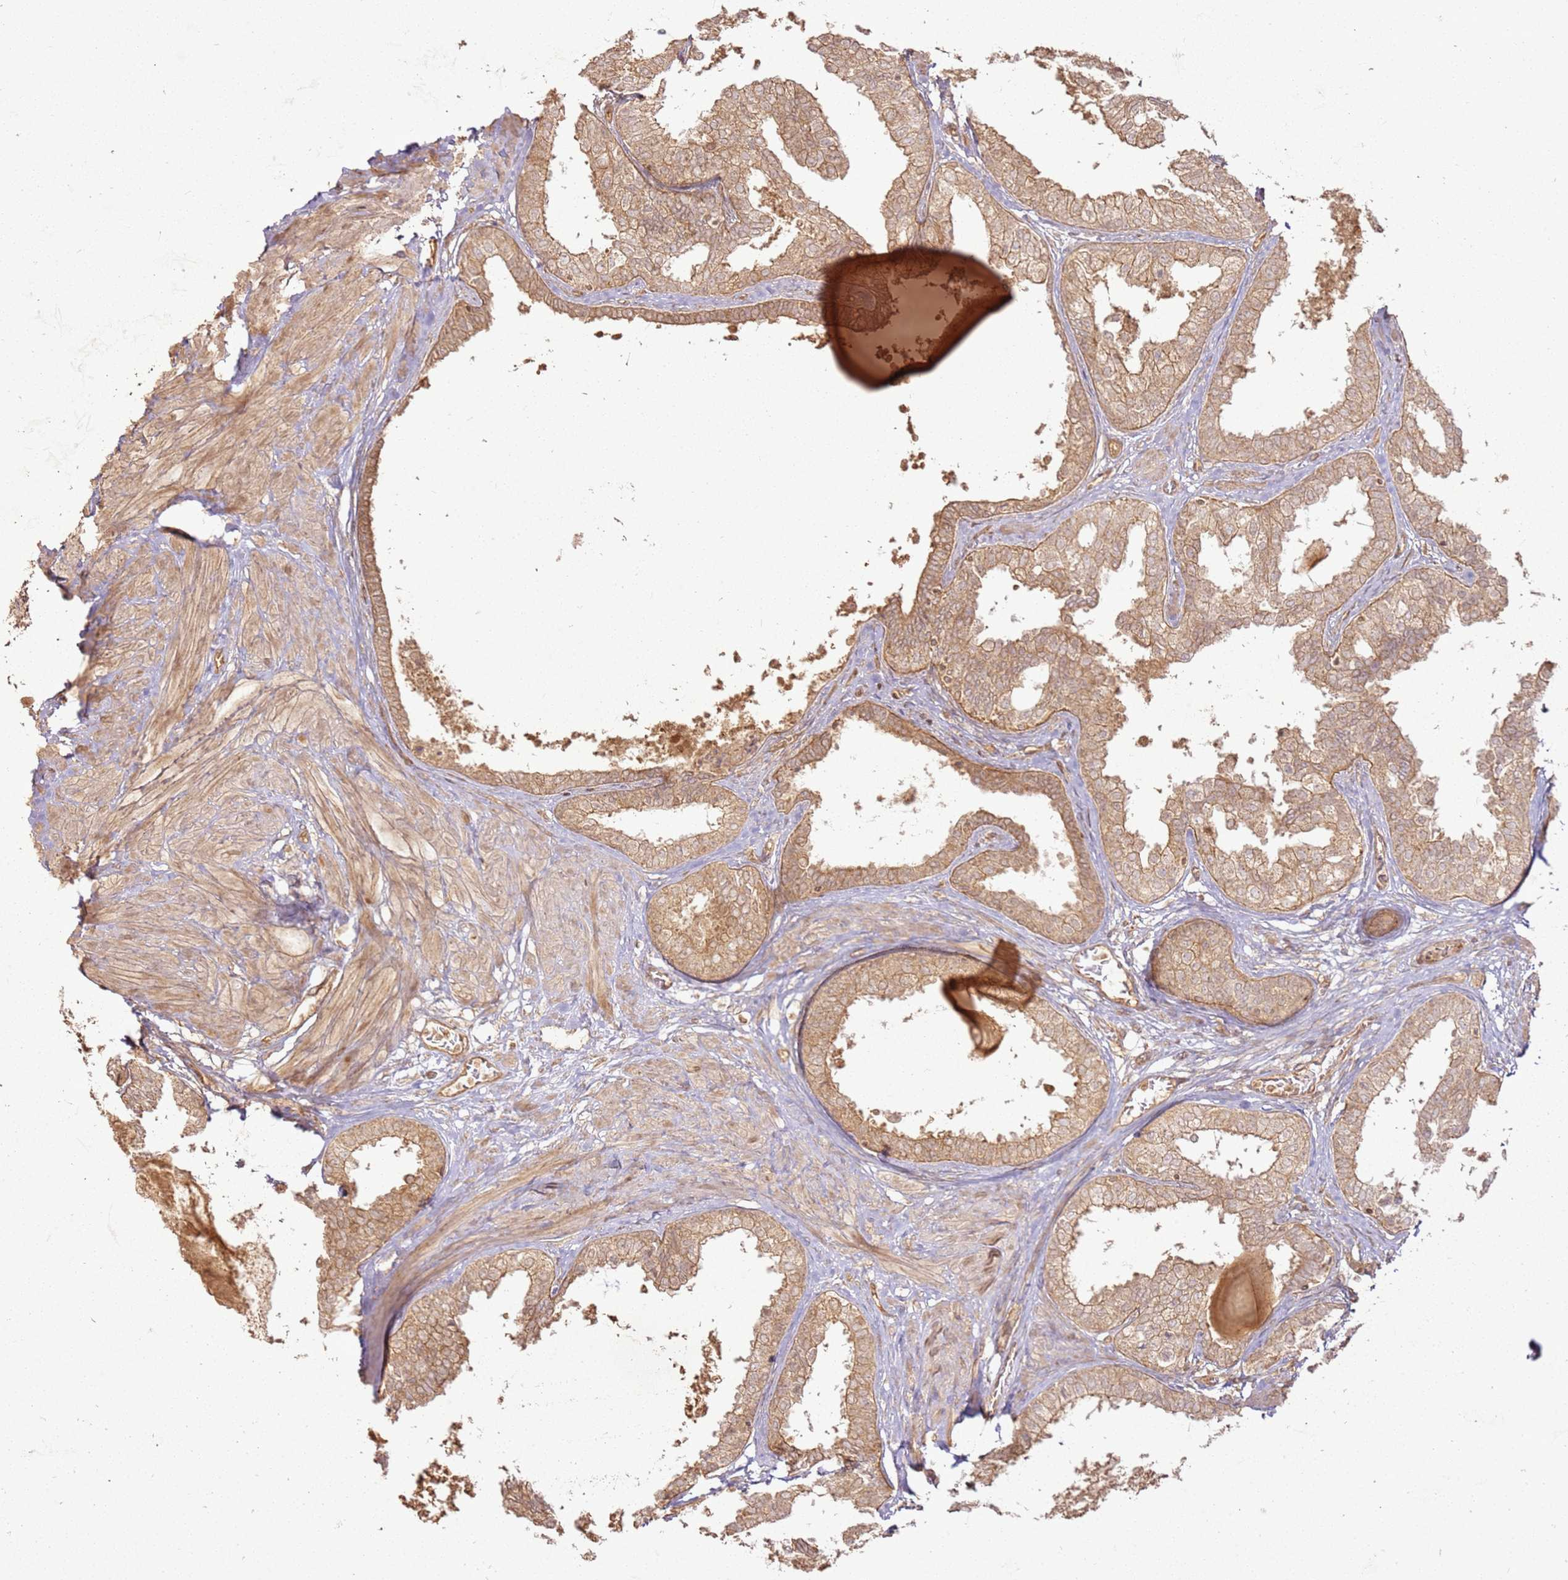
{"staining": {"intensity": "moderate", "quantity": ">75%", "location": "cytoplasmic/membranous"}, "tissue": "prostate", "cell_type": "Glandular cells", "image_type": "normal", "snomed": [{"axis": "morphology", "description": "Normal tissue, NOS"}, {"axis": "topography", "description": "Prostate"}], "caption": "Protein staining displays moderate cytoplasmic/membranous expression in about >75% of glandular cells in unremarkable prostate. (brown staining indicates protein expression, while blue staining denotes nuclei).", "gene": "ZNF776", "patient": {"sex": "male", "age": 48}}